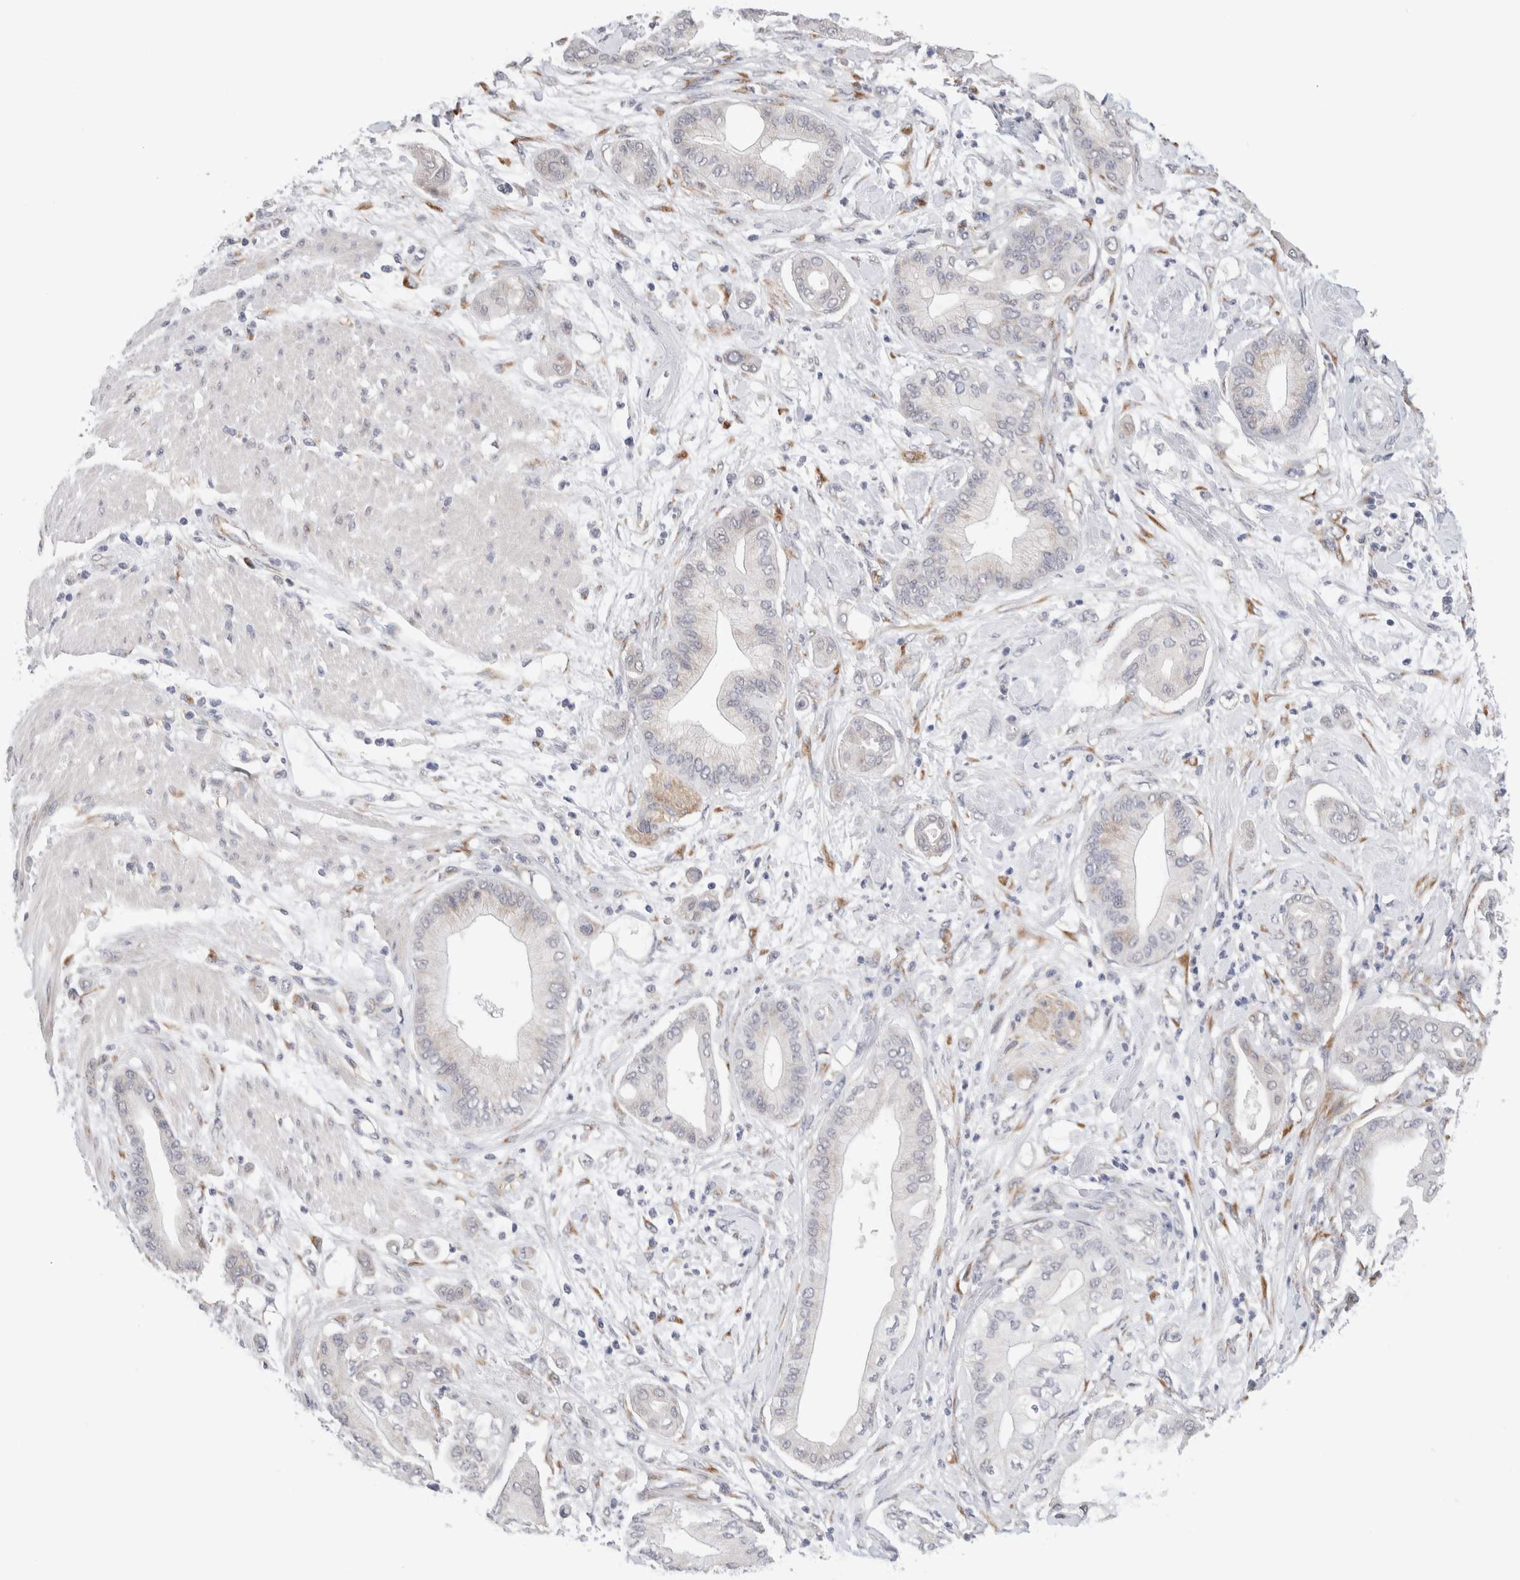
{"staining": {"intensity": "weak", "quantity": "<25%", "location": "cytoplasmic/membranous"}, "tissue": "pancreatic cancer", "cell_type": "Tumor cells", "image_type": "cancer", "snomed": [{"axis": "morphology", "description": "Adenocarcinoma, NOS"}, {"axis": "morphology", "description": "Adenocarcinoma, metastatic, NOS"}, {"axis": "topography", "description": "Lymph node"}, {"axis": "topography", "description": "Pancreas"}, {"axis": "topography", "description": "Duodenum"}], "caption": "Immunohistochemistry image of neoplastic tissue: pancreatic adenocarcinoma stained with DAB (3,3'-diaminobenzidine) displays no significant protein positivity in tumor cells.", "gene": "HDLBP", "patient": {"sex": "female", "age": 64}}